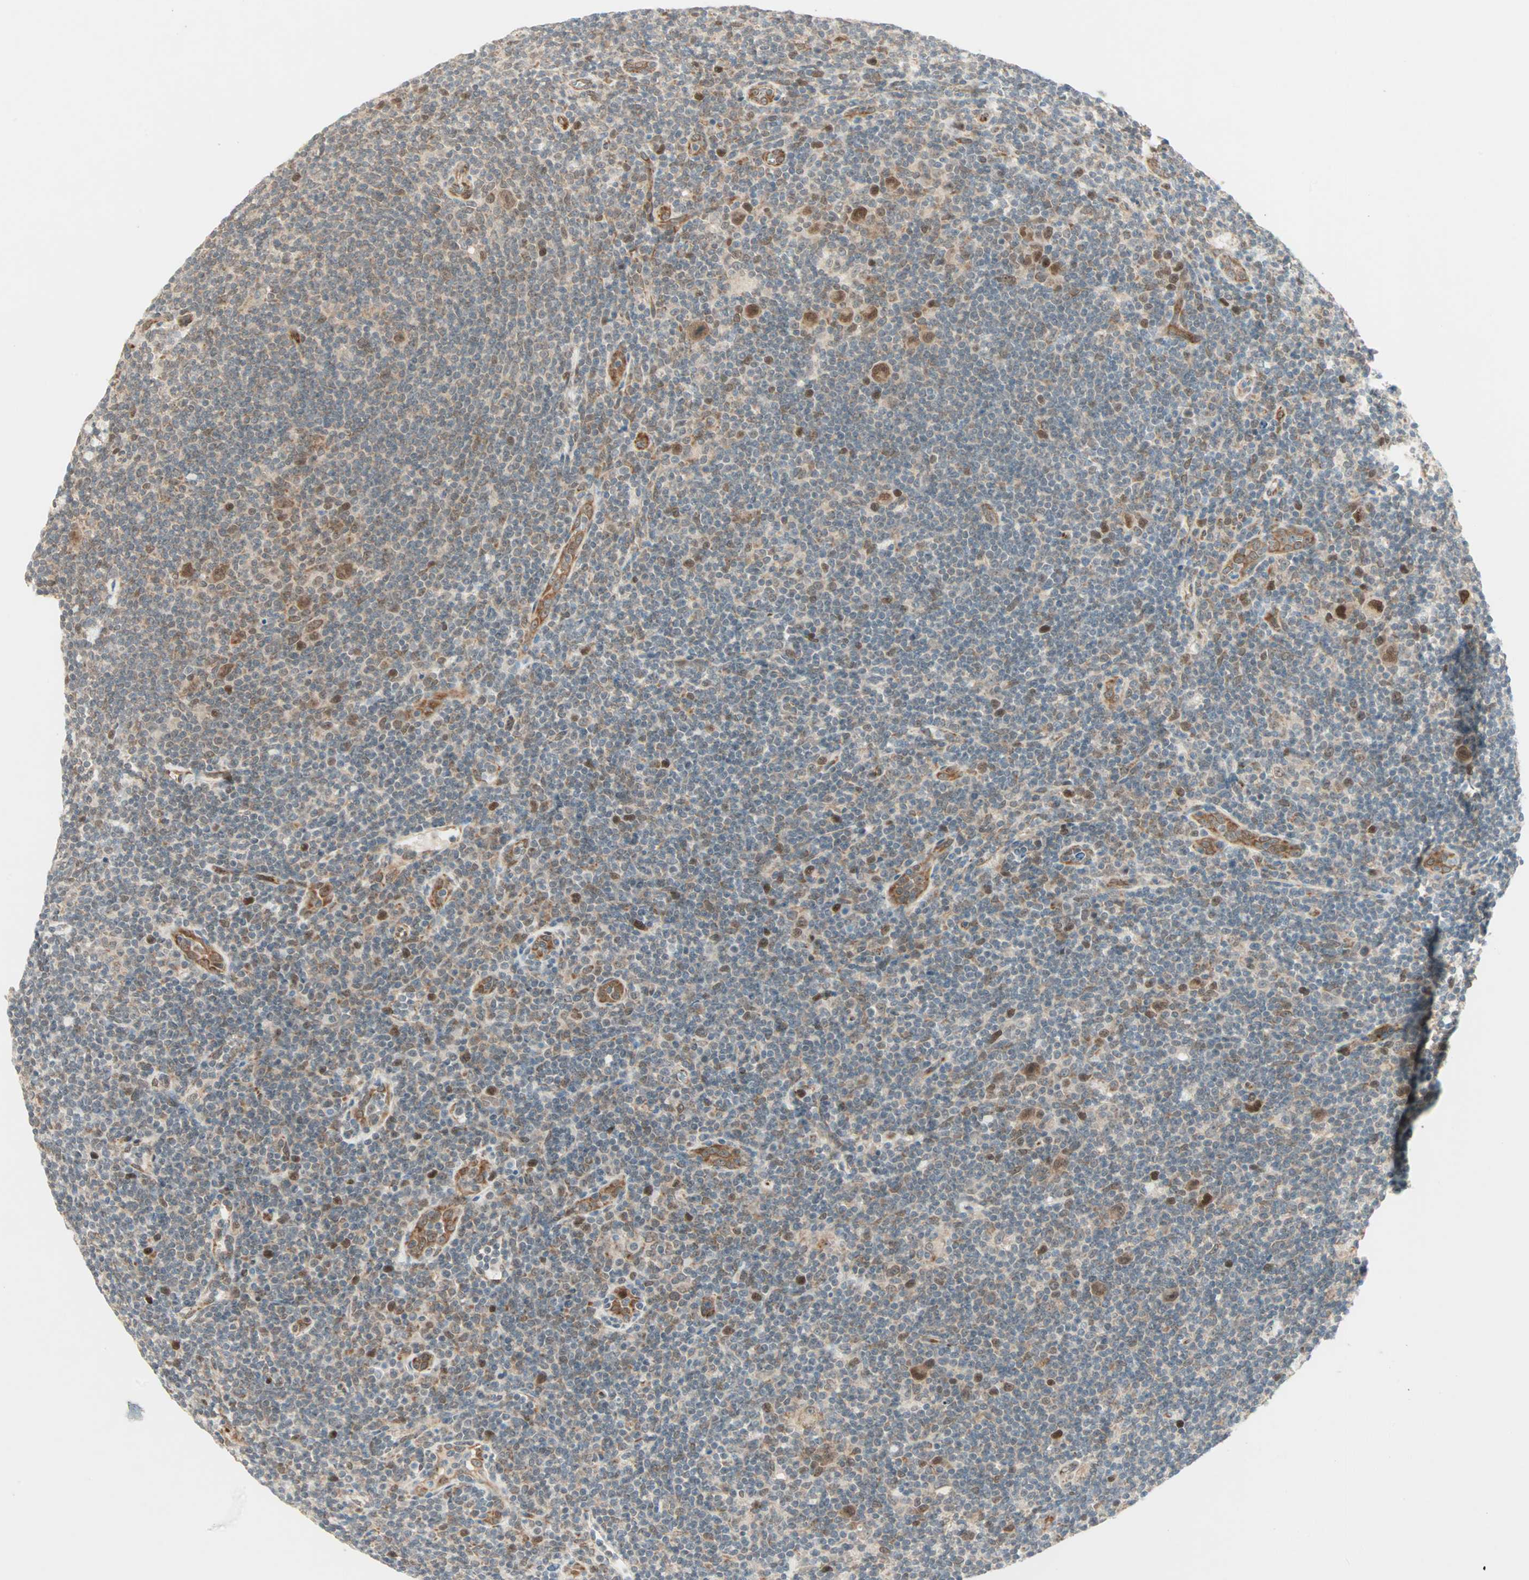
{"staining": {"intensity": "moderate", "quantity": ">75%", "location": "cytoplasmic/membranous,nuclear"}, "tissue": "lymphoma", "cell_type": "Tumor cells", "image_type": "cancer", "snomed": [{"axis": "morphology", "description": "Hodgkin's disease, NOS"}, {"axis": "topography", "description": "Lymph node"}], "caption": "DAB immunohistochemical staining of human Hodgkin's disease exhibits moderate cytoplasmic/membranous and nuclear protein positivity in approximately >75% of tumor cells.", "gene": "ZNF37A", "patient": {"sex": "female", "age": 57}}